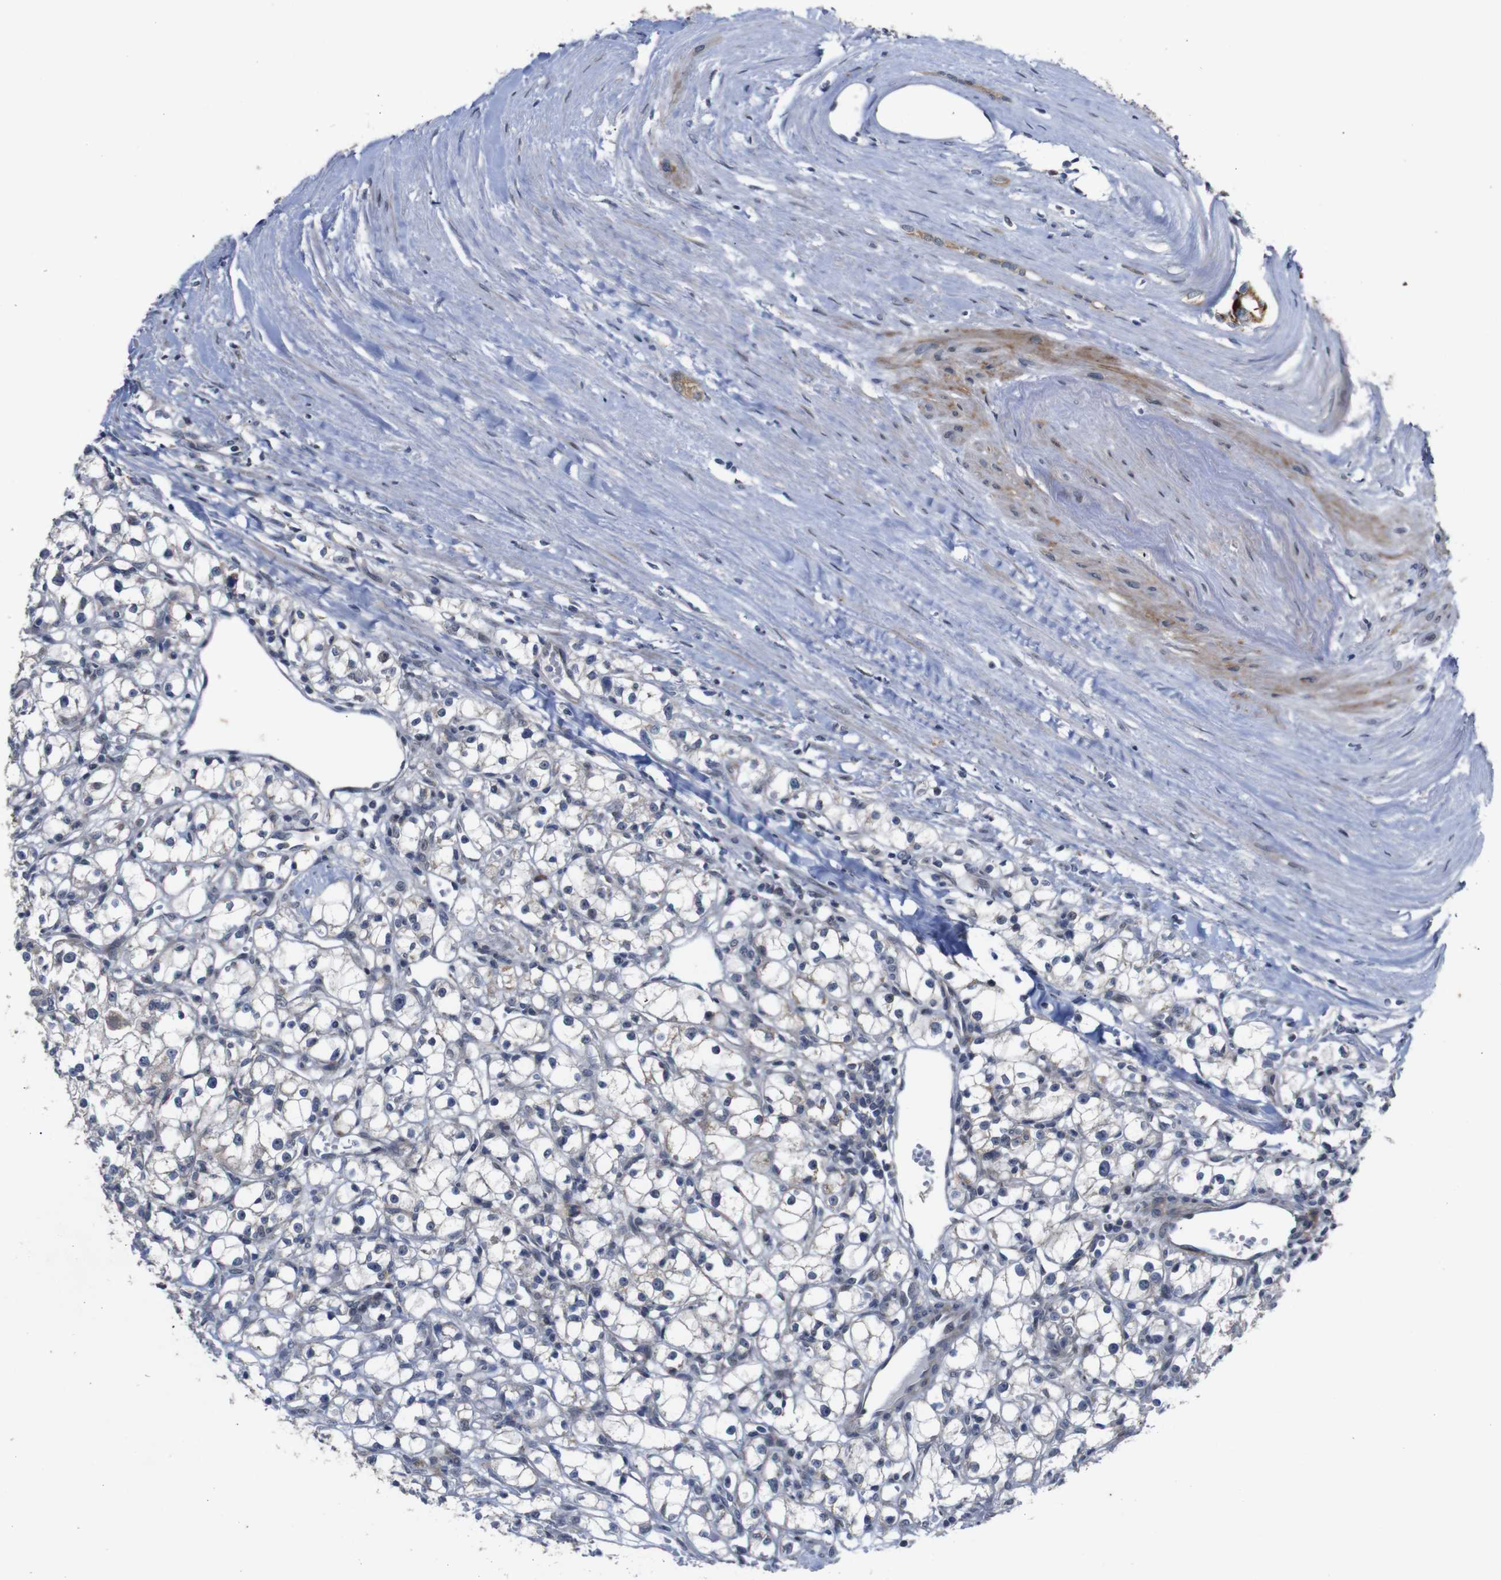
{"staining": {"intensity": "negative", "quantity": "none", "location": "none"}, "tissue": "renal cancer", "cell_type": "Tumor cells", "image_type": "cancer", "snomed": [{"axis": "morphology", "description": "Adenocarcinoma, NOS"}, {"axis": "topography", "description": "Kidney"}], "caption": "A photomicrograph of renal cancer (adenocarcinoma) stained for a protein displays no brown staining in tumor cells.", "gene": "ATP7B", "patient": {"sex": "male", "age": 56}}